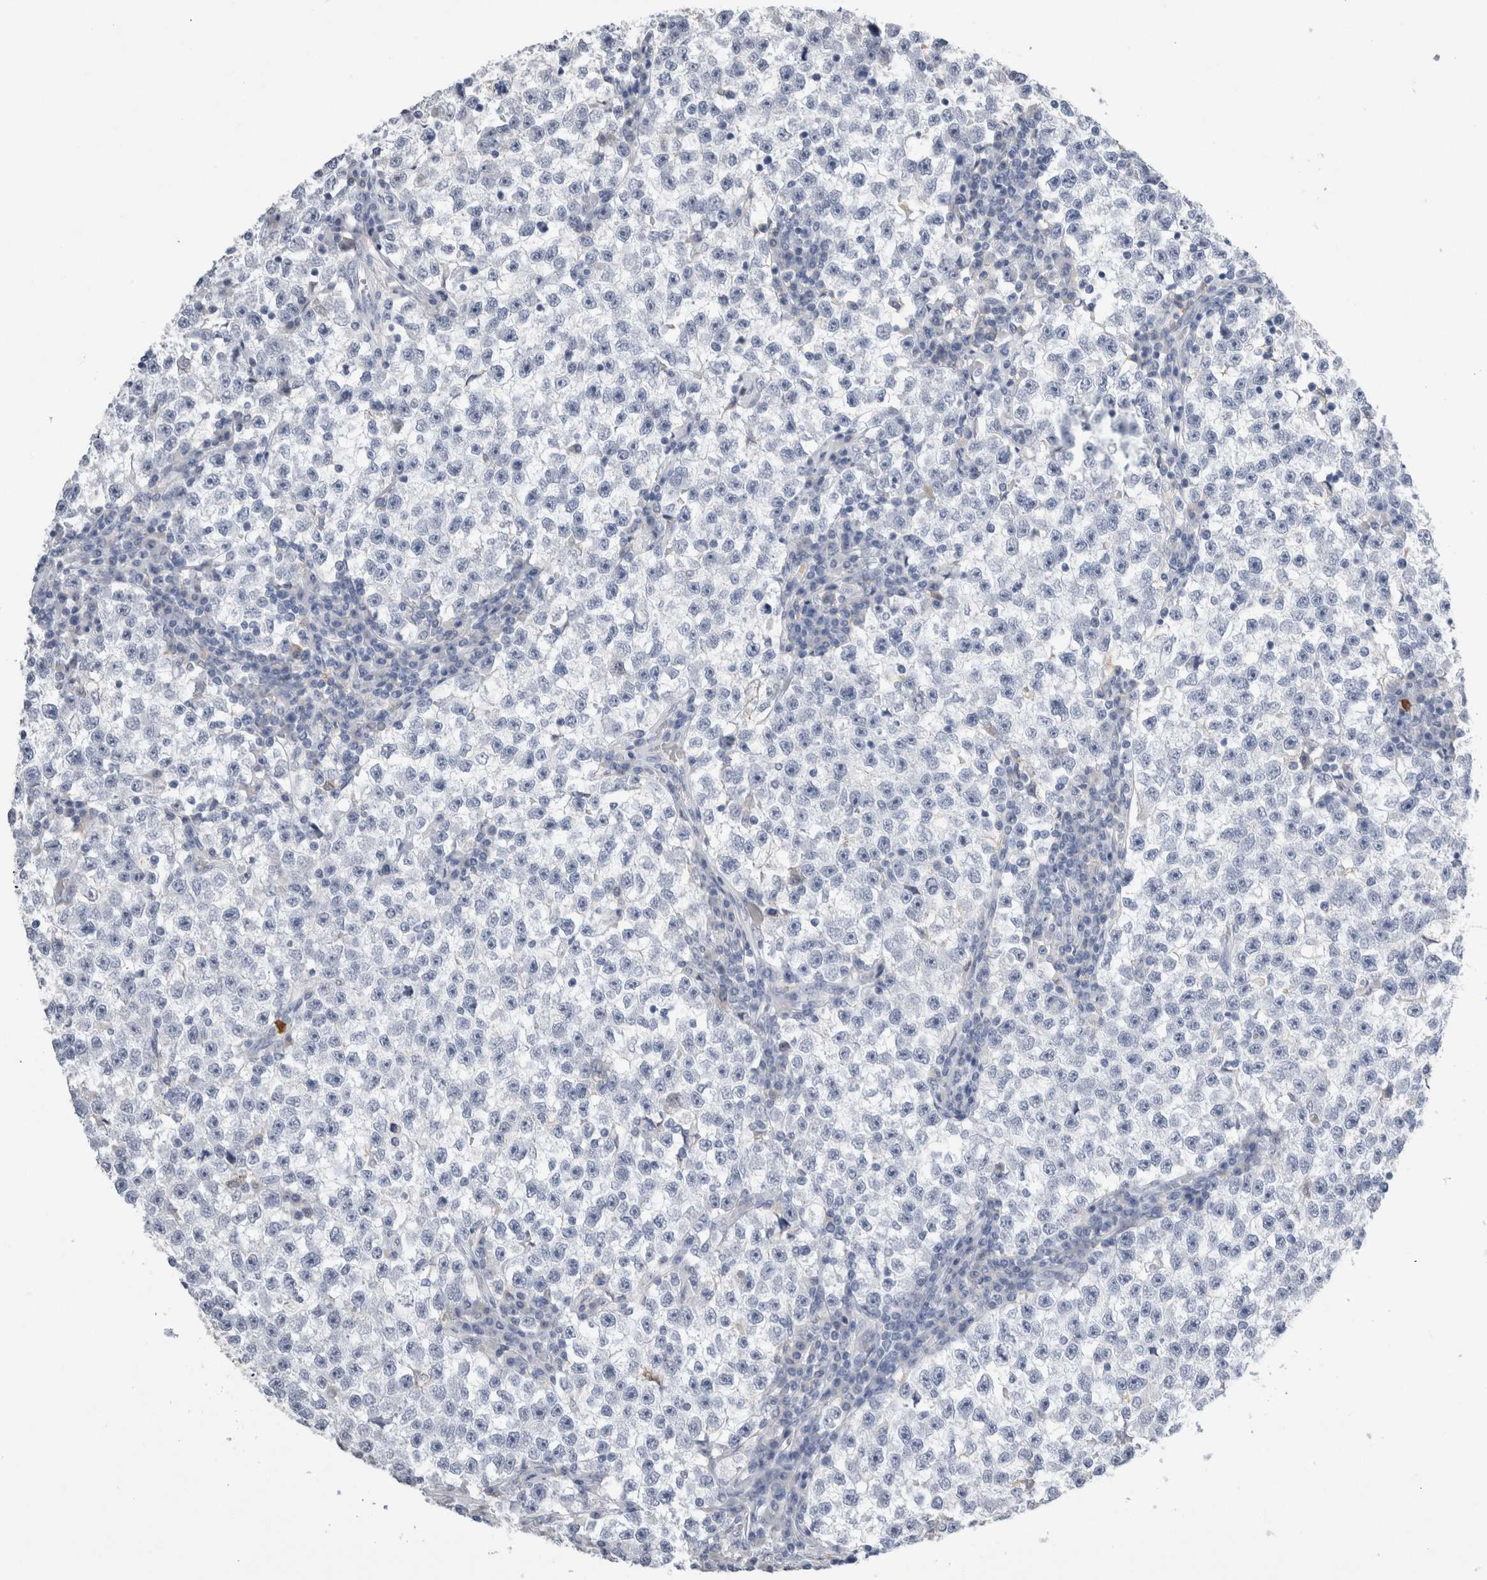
{"staining": {"intensity": "negative", "quantity": "none", "location": "none"}, "tissue": "testis cancer", "cell_type": "Tumor cells", "image_type": "cancer", "snomed": [{"axis": "morphology", "description": "Seminoma, NOS"}, {"axis": "topography", "description": "Testis"}], "caption": "There is no significant staining in tumor cells of seminoma (testis).", "gene": "S100A12", "patient": {"sex": "male", "age": 22}}